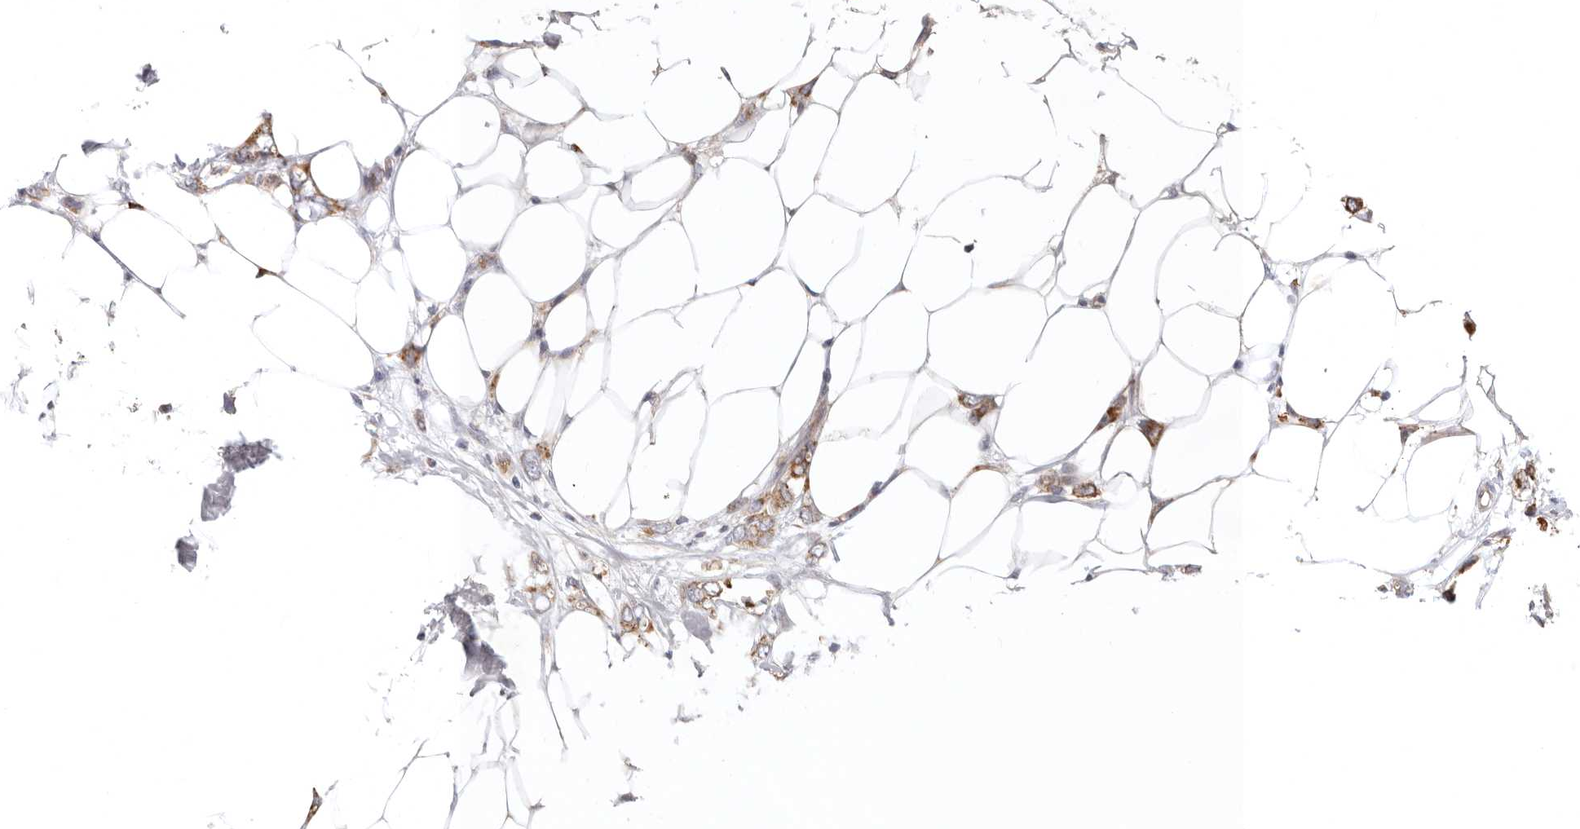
{"staining": {"intensity": "moderate", "quantity": ">75%", "location": "cytoplasmic/membranous"}, "tissue": "breast cancer", "cell_type": "Tumor cells", "image_type": "cancer", "snomed": [{"axis": "morphology", "description": "Normal tissue, NOS"}, {"axis": "morphology", "description": "Lobular carcinoma"}, {"axis": "topography", "description": "Breast"}], "caption": "Tumor cells display moderate cytoplasmic/membranous positivity in about >75% of cells in breast cancer.", "gene": "TFB2M", "patient": {"sex": "female", "age": 47}}